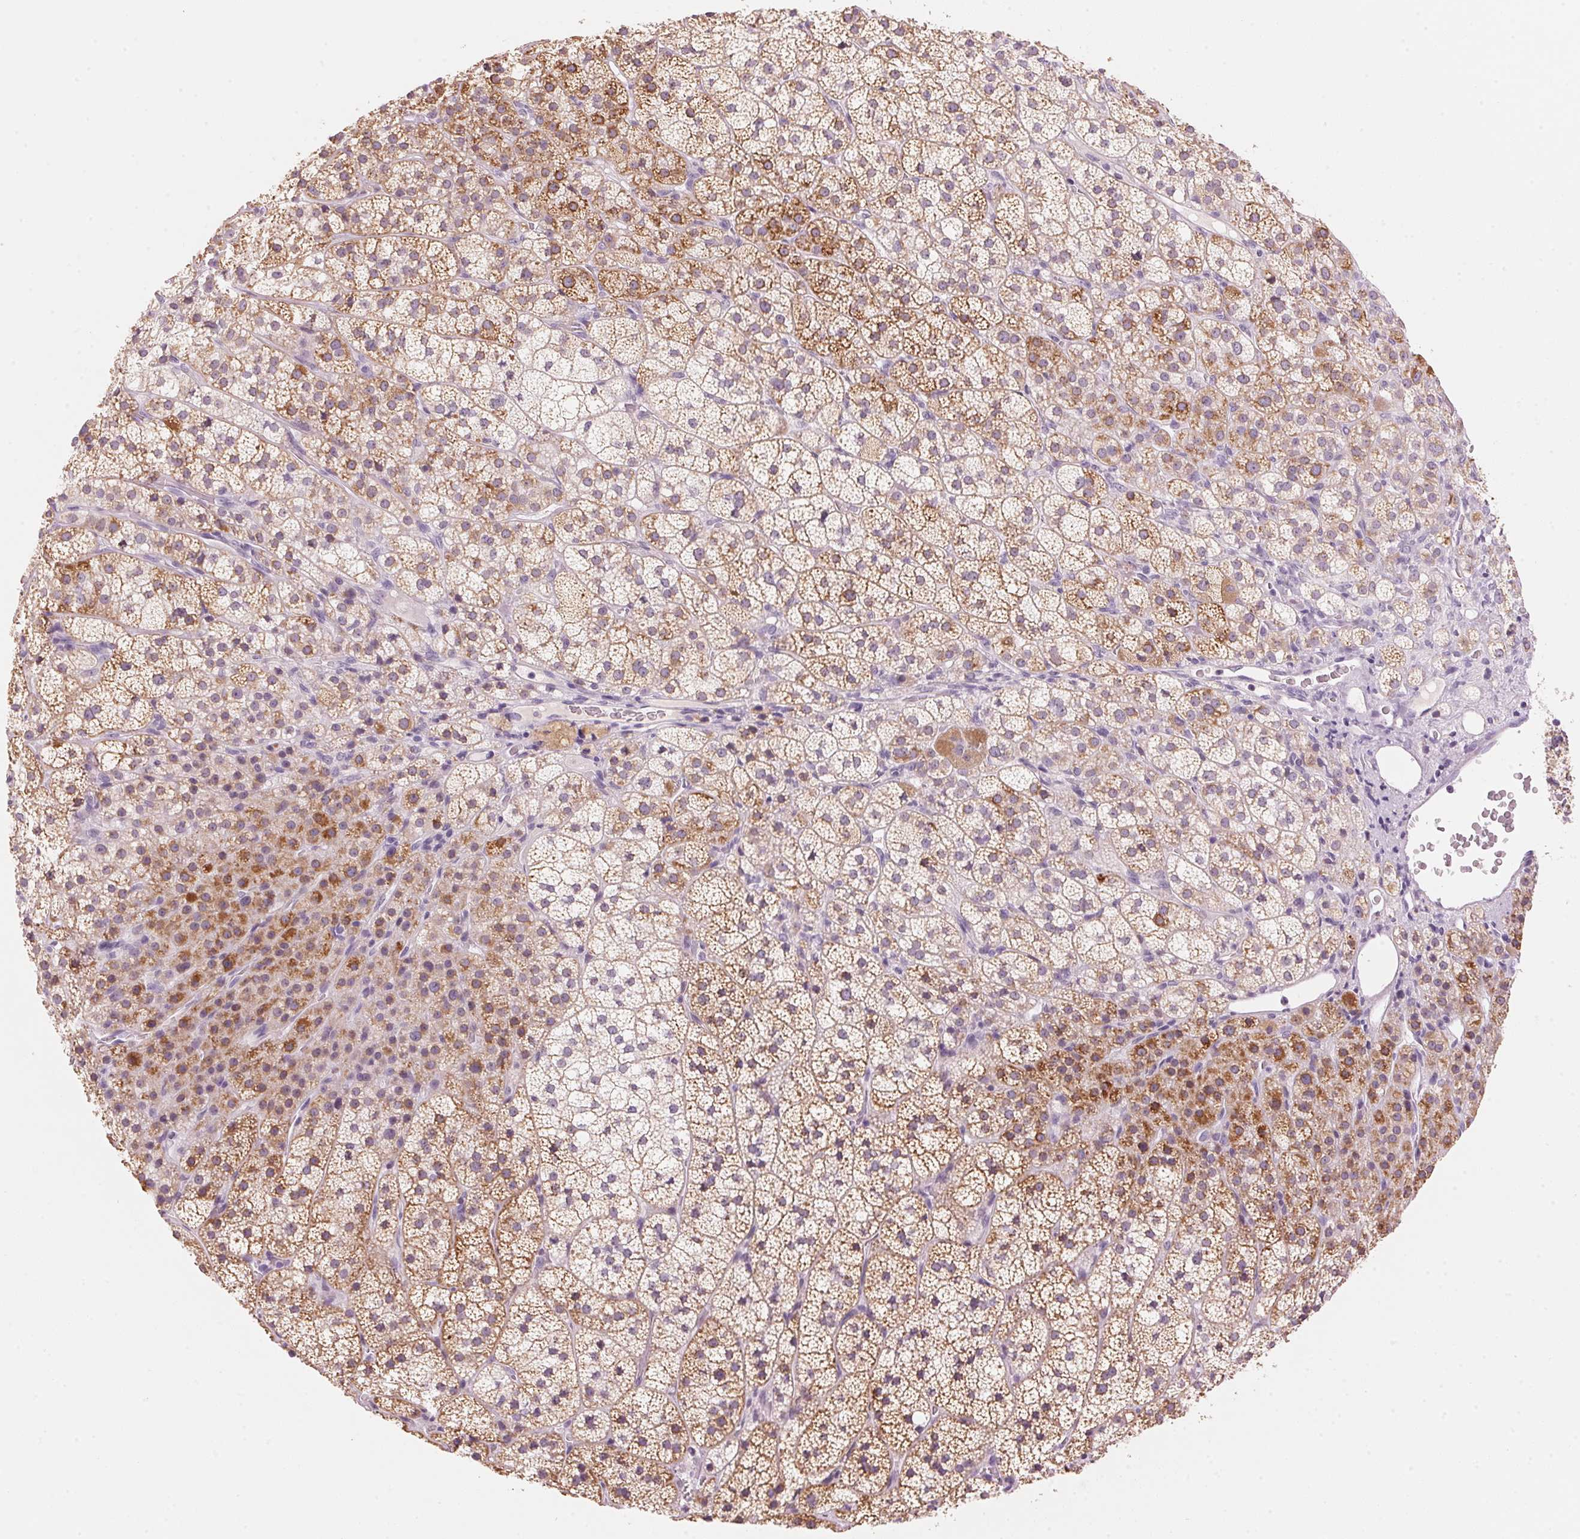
{"staining": {"intensity": "strong", "quantity": "25%-75%", "location": "cytoplasmic/membranous"}, "tissue": "adrenal gland", "cell_type": "Glandular cells", "image_type": "normal", "snomed": [{"axis": "morphology", "description": "Normal tissue, NOS"}, {"axis": "topography", "description": "Adrenal gland"}], "caption": "Strong cytoplasmic/membranous positivity is identified in approximately 25%-75% of glandular cells in normal adrenal gland. (Stains: DAB (3,3'-diaminobenzidine) in brown, nuclei in blue, Microscopy: brightfield microscopy at high magnification).", "gene": "CYP11B1", "patient": {"sex": "female", "age": 60}}